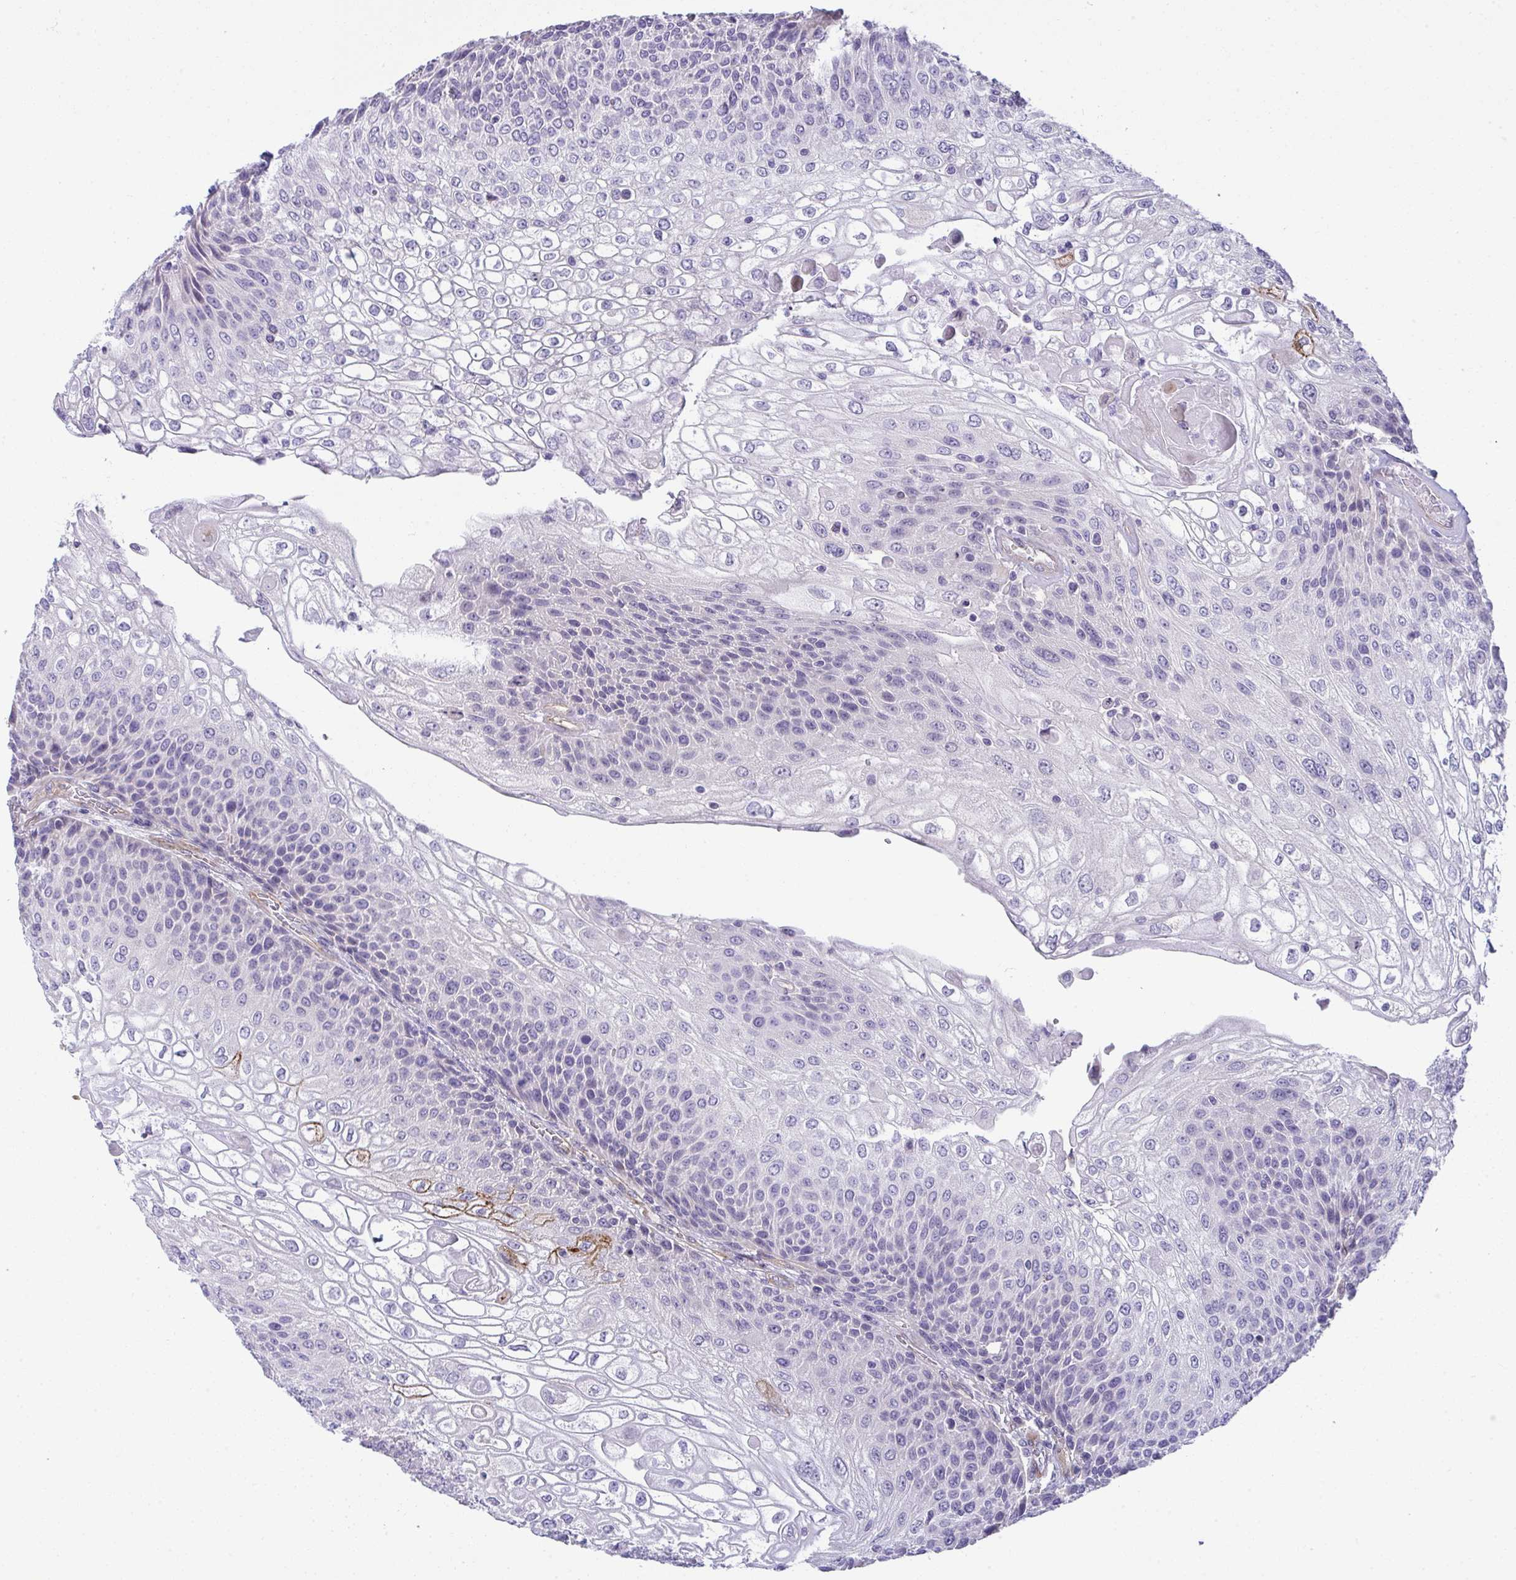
{"staining": {"intensity": "negative", "quantity": "none", "location": "none"}, "tissue": "urothelial cancer", "cell_type": "Tumor cells", "image_type": "cancer", "snomed": [{"axis": "morphology", "description": "Urothelial carcinoma, High grade"}, {"axis": "topography", "description": "Urinary bladder"}], "caption": "Immunohistochemistry (IHC) image of neoplastic tissue: urothelial cancer stained with DAB (3,3'-diaminobenzidine) demonstrates no significant protein staining in tumor cells. Nuclei are stained in blue.", "gene": "MYL12A", "patient": {"sex": "female", "age": 70}}